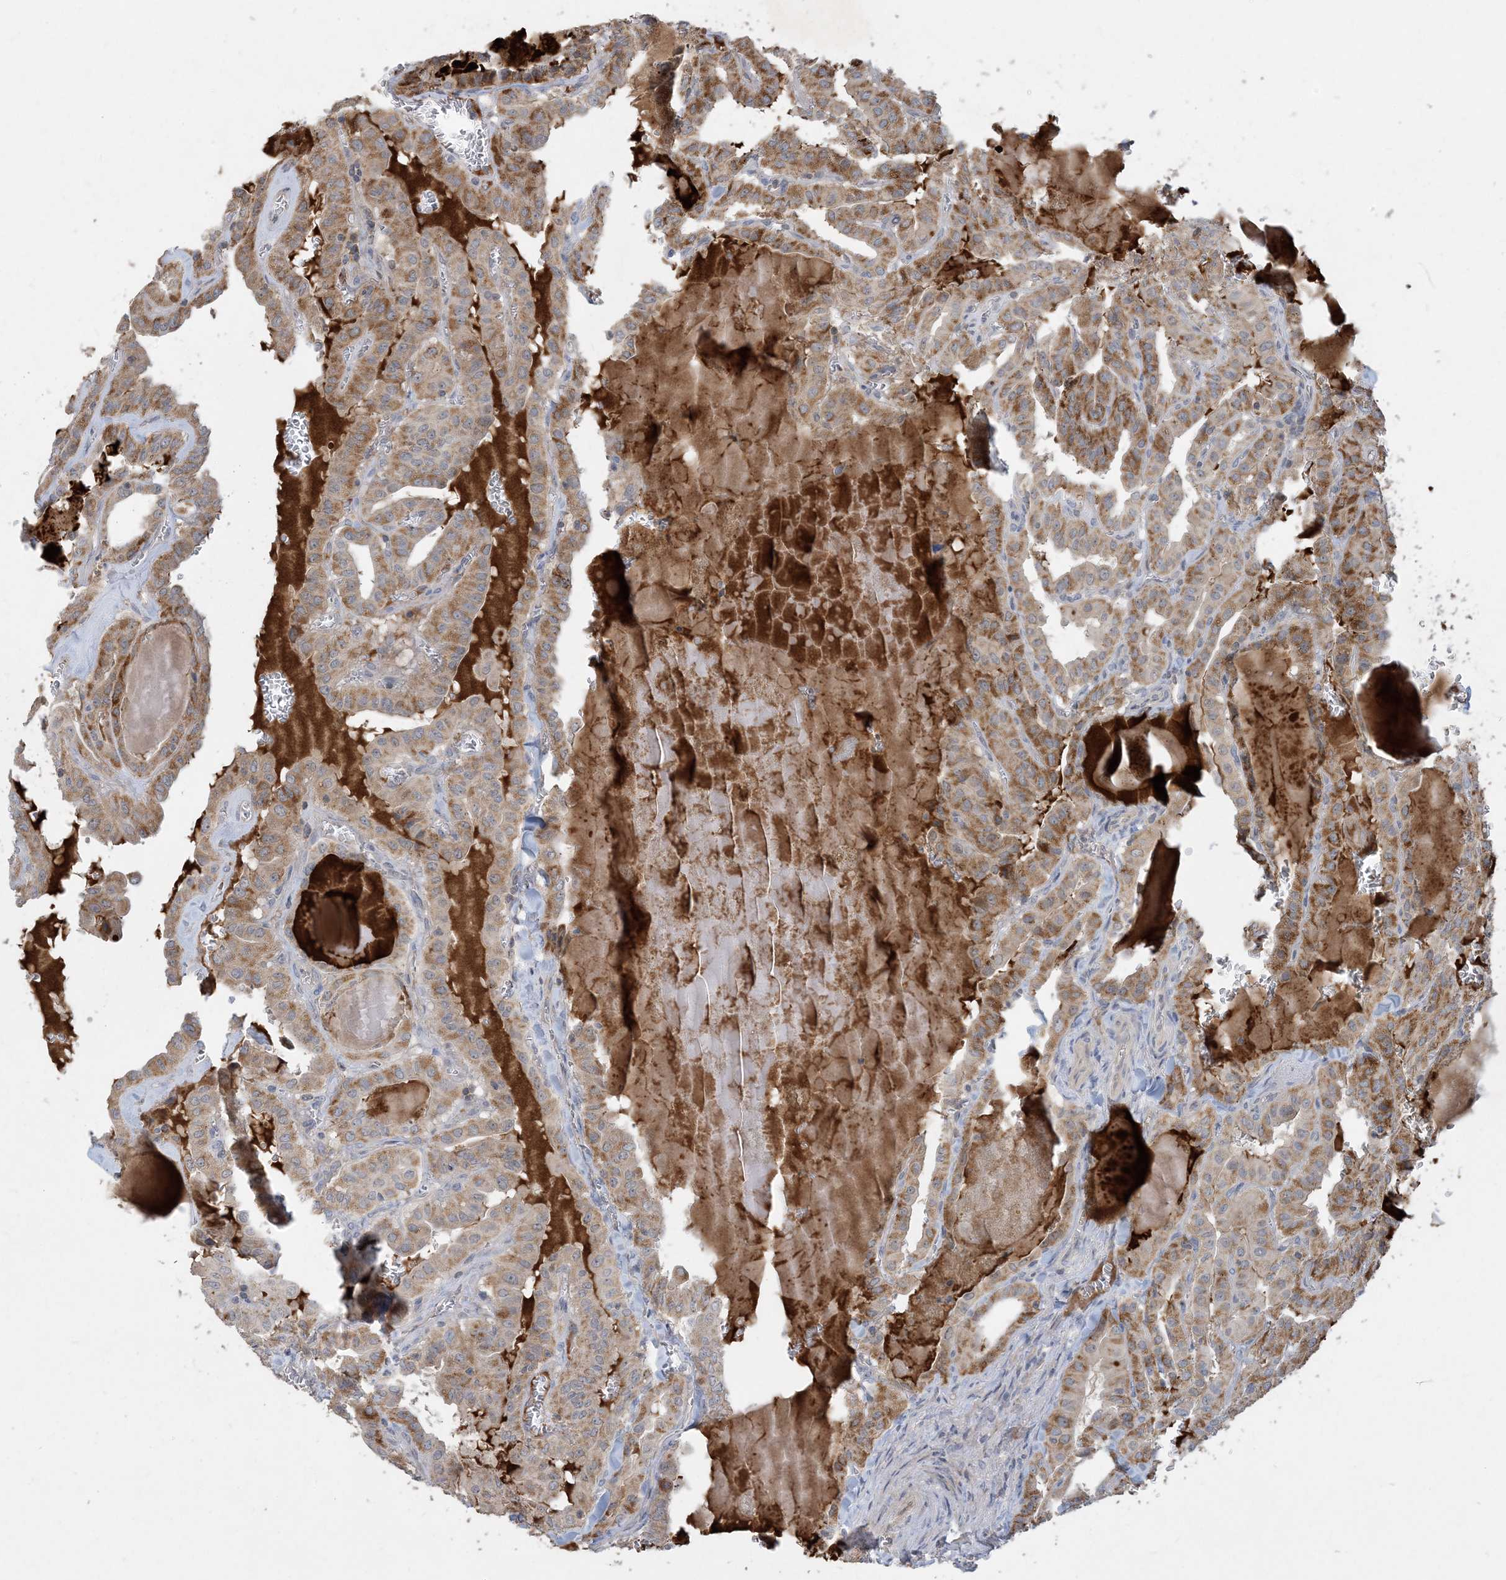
{"staining": {"intensity": "moderate", "quantity": ">75%", "location": "cytoplasmic/membranous"}, "tissue": "thyroid cancer", "cell_type": "Tumor cells", "image_type": "cancer", "snomed": [{"axis": "morphology", "description": "Papillary adenocarcinoma, NOS"}, {"axis": "topography", "description": "Thyroid gland"}], "caption": "Immunohistochemistry (DAB (3,3'-diaminobenzidine)) staining of thyroid papillary adenocarcinoma shows moderate cytoplasmic/membranous protein positivity in about >75% of tumor cells.", "gene": "ECHDC1", "patient": {"sex": "male", "age": 52}}